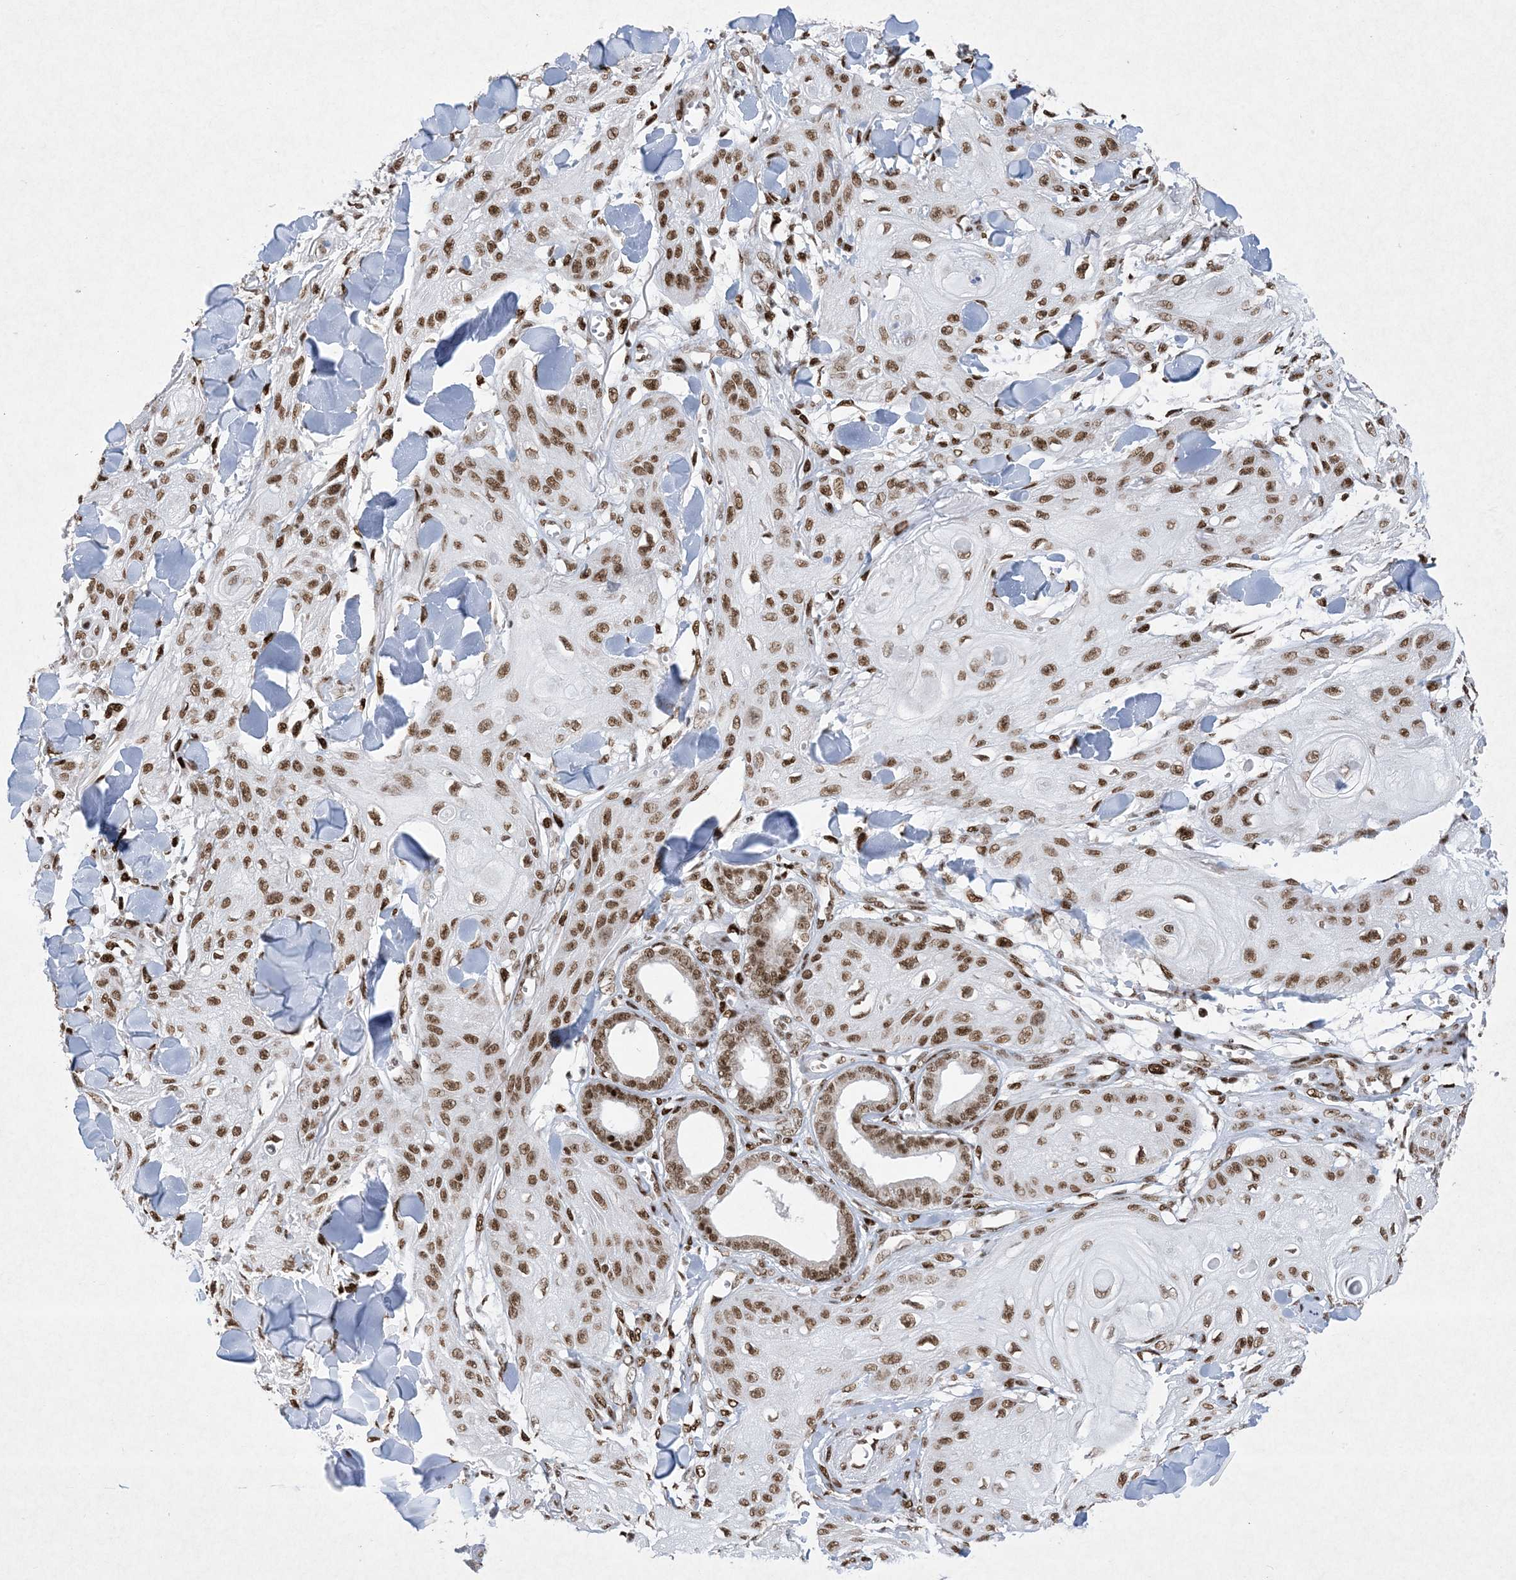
{"staining": {"intensity": "moderate", "quantity": ">75%", "location": "nuclear"}, "tissue": "skin cancer", "cell_type": "Tumor cells", "image_type": "cancer", "snomed": [{"axis": "morphology", "description": "Squamous cell carcinoma, NOS"}, {"axis": "topography", "description": "Skin"}], "caption": "Protein staining demonstrates moderate nuclear expression in approximately >75% of tumor cells in skin cancer (squamous cell carcinoma).", "gene": "PKNOX2", "patient": {"sex": "male", "age": 74}}